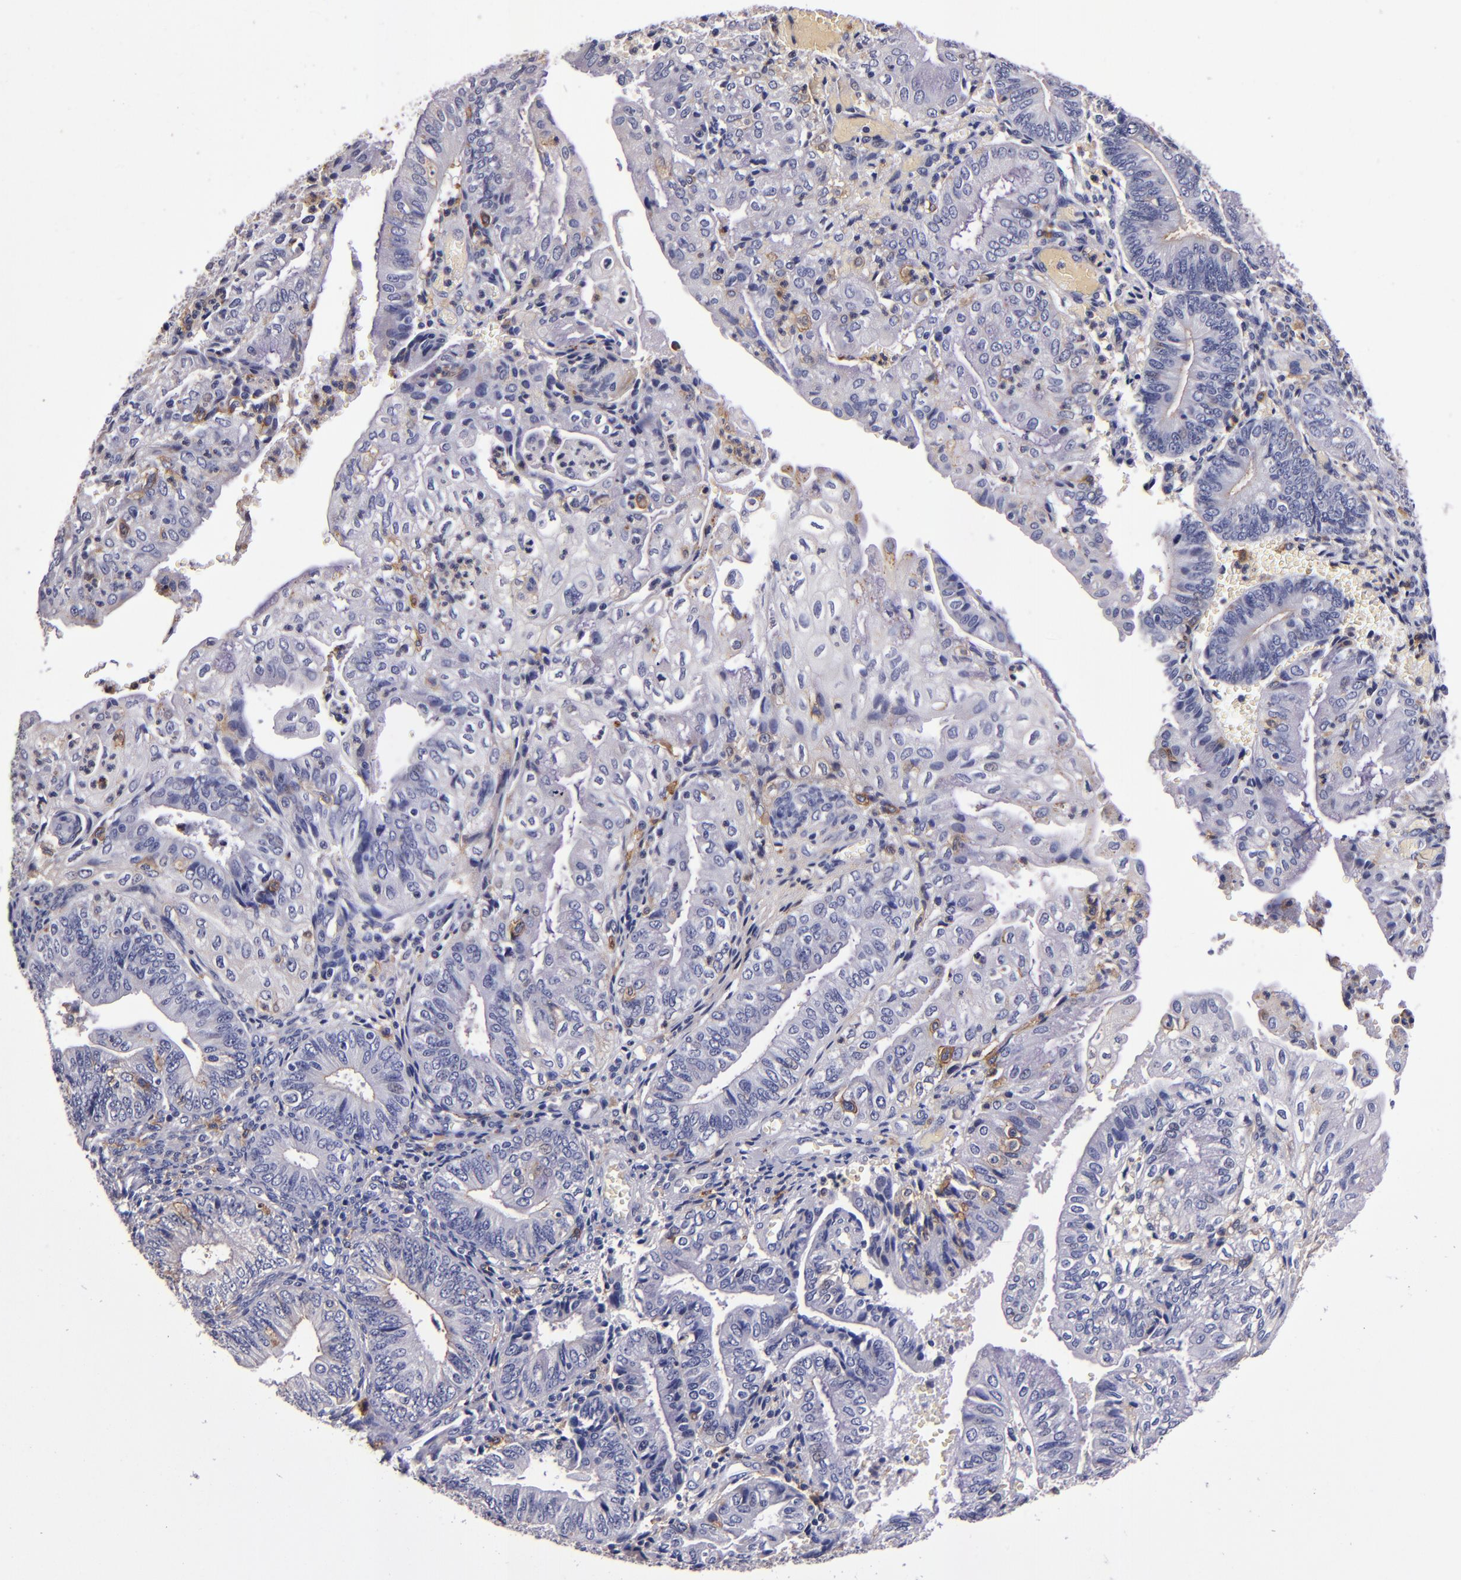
{"staining": {"intensity": "weak", "quantity": "<25%", "location": "cytoplasmic/membranous"}, "tissue": "endometrial cancer", "cell_type": "Tumor cells", "image_type": "cancer", "snomed": [{"axis": "morphology", "description": "Adenocarcinoma, NOS"}, {"axis": "topography", "description": "Endometrium"}], "caption": "An immunohistochemistry (IHC) micrograph of endometrial cancer is shown. There is no staining in tumor cells of endometrial cancer.", "gene": "SIRPA", "patient": {"sex": "female", "age": 55}}